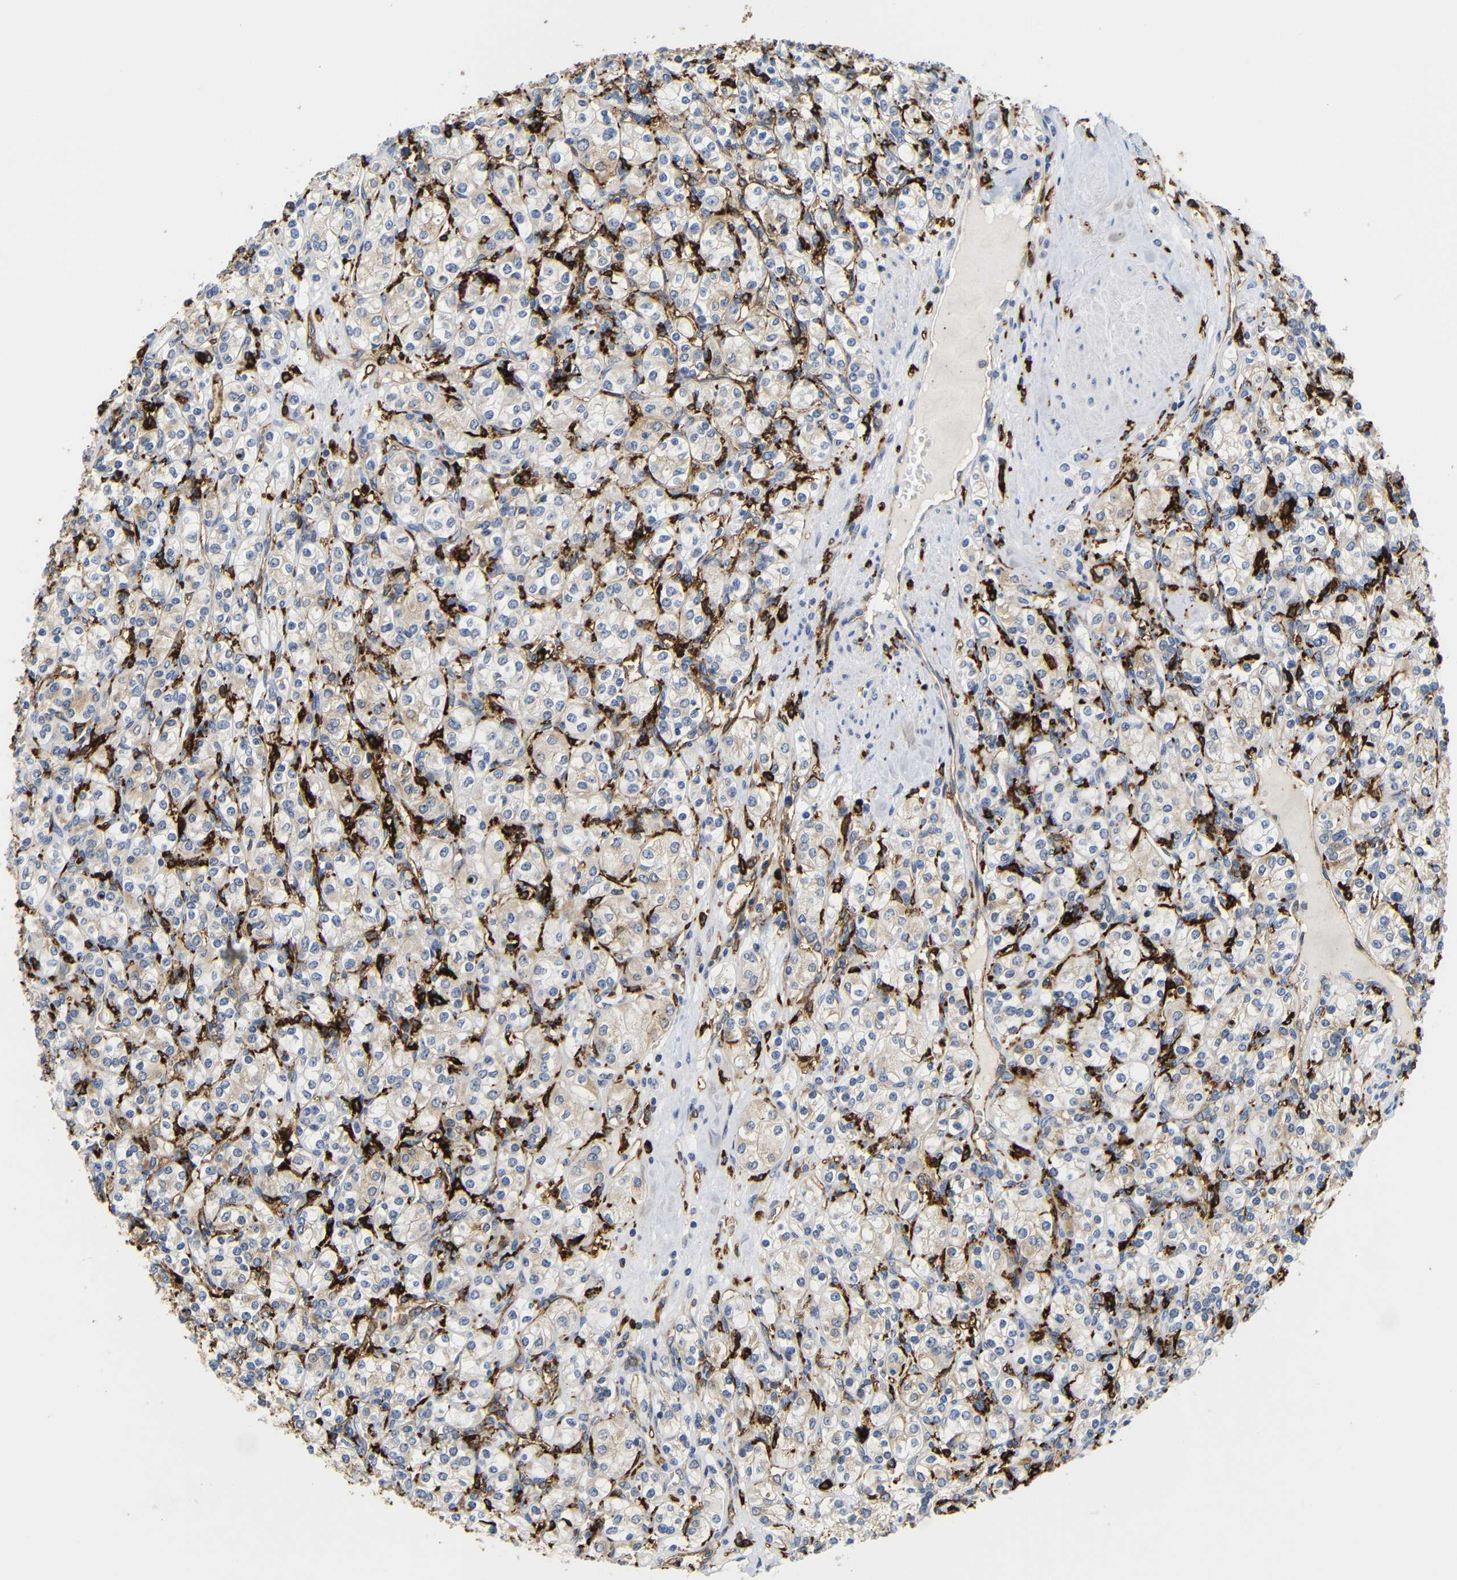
{"staining": {"intensity": "weak", "quantity": ">75%", "location": "cytoplasmic/membranous"}, "tissue": "renal cancer", "cell_type": "Tumor cells", "image_type": "cancer", "snomed": [{"axis": "morphology", "description": "Adenocarcinoma, NOS"}, {"axis": "topography", "description": "Kidney"}], "caption": "Immunohistochemistry (IHC) image of human renal cancer (adenocarcinoma) stained for a protein (brown), which shows low levels of weak cytoplasmic/membranous positivity in about >75% of tumor cells.", "gene": "HLA-DQB1", "patient": {"sex": "male", "age": 77}}